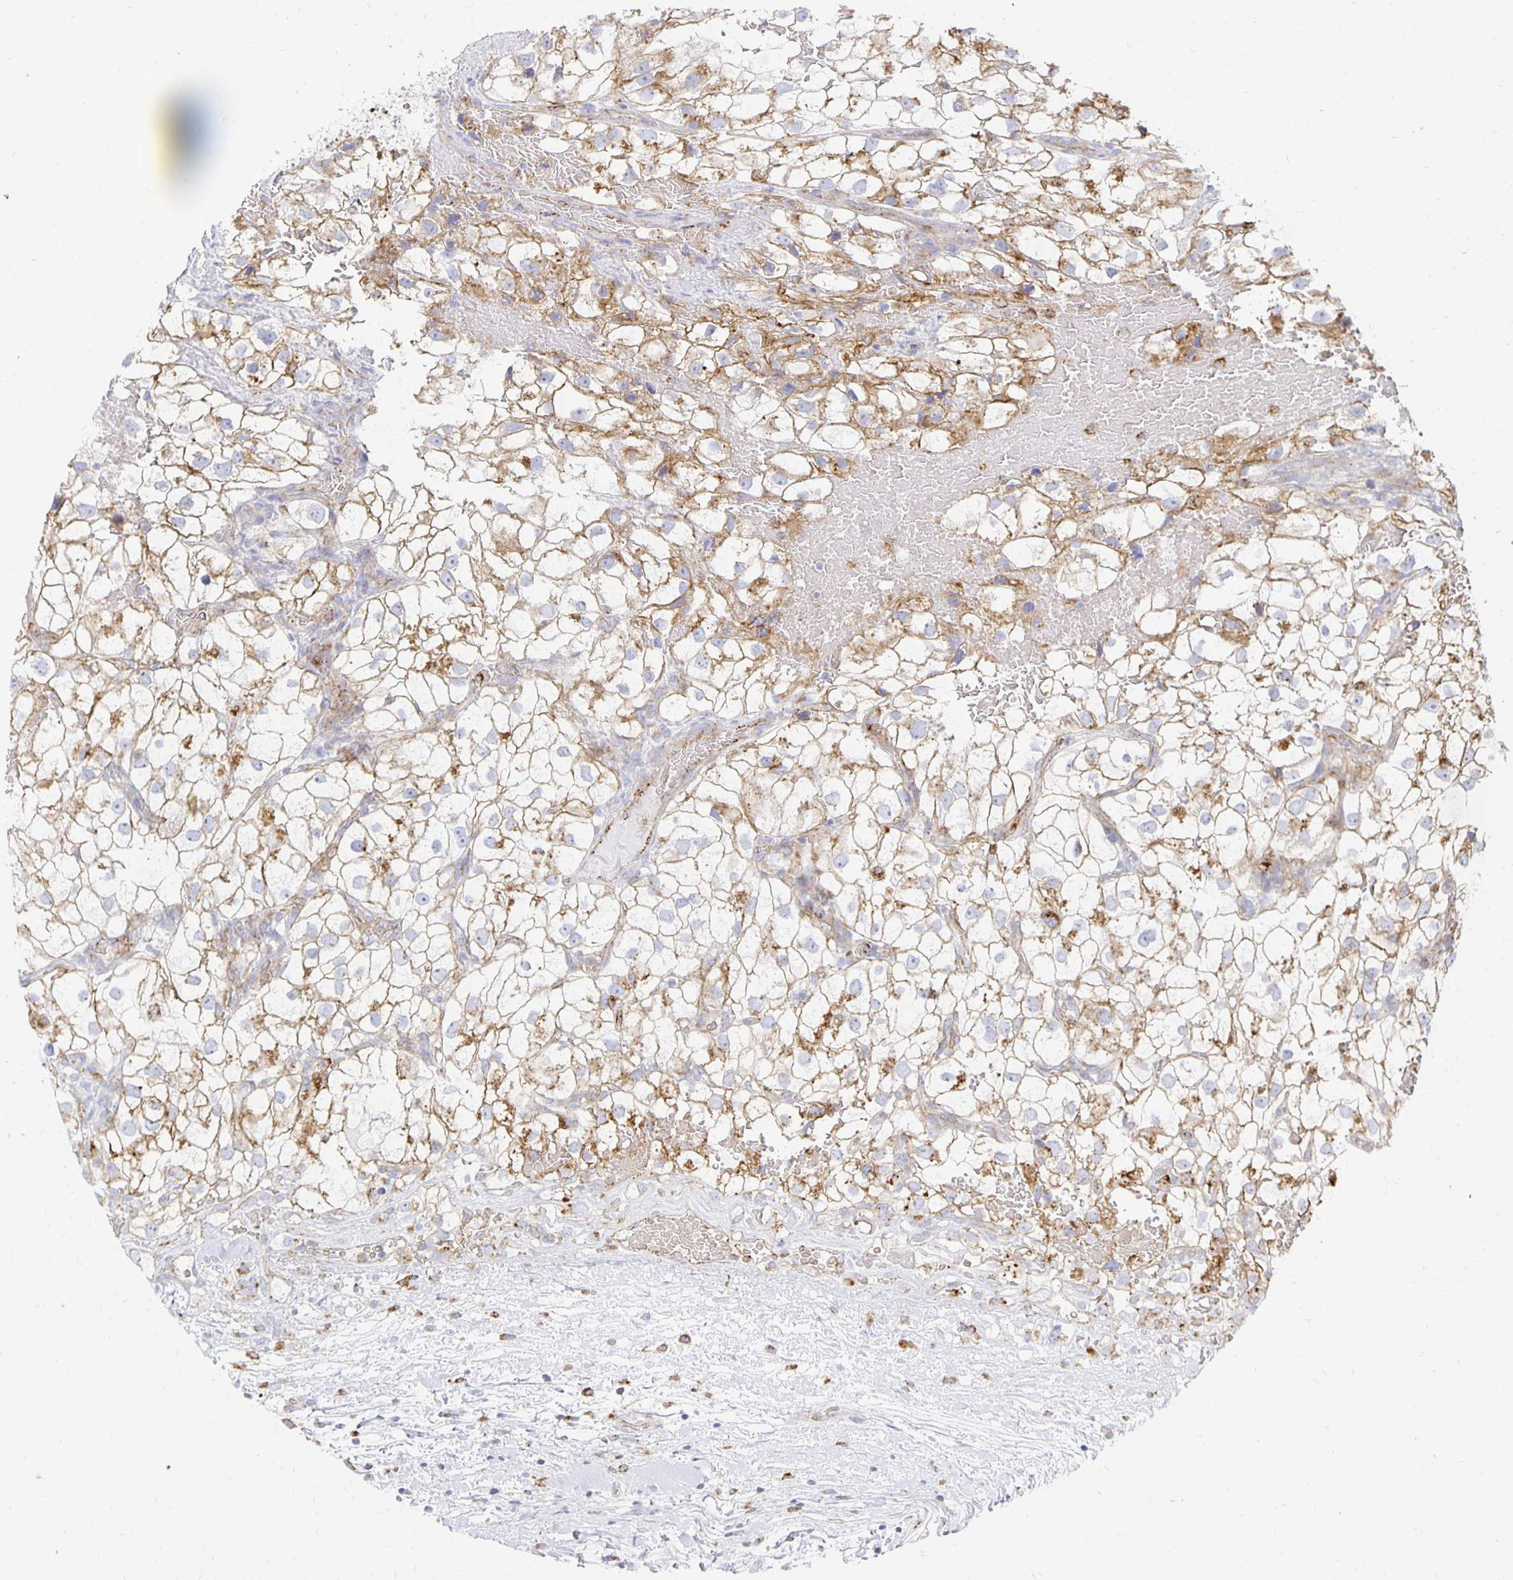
{"staining": {"intensity": "moderate", "quantity": ">75%", "location": "cytoplasmic/membranous"}, "tissue": "renal cancer", "cell_type": "Tumor cells", "image_type": "cancer", "snomed": [{"axis": "morphology", "description": "Adenocarcinoma, NOS"}, {"axis": "topography", "description": "Kidney"}], "caption": "Immunohistochemical staining of human renal adenocarcinoma demonstrates medium levels of moderate cytoplasmic/membranous protein staining in approximately >75% of tumor cells. The staining was performed using DAB (3,3'-diaminobenzidine) to visualize the protein expression in brown, while the nuclei were stained in blue with hematoxylin (Magnification: 20x).", "gene": "TAAR1", "patient": {"sex": "male", "age": 59}}